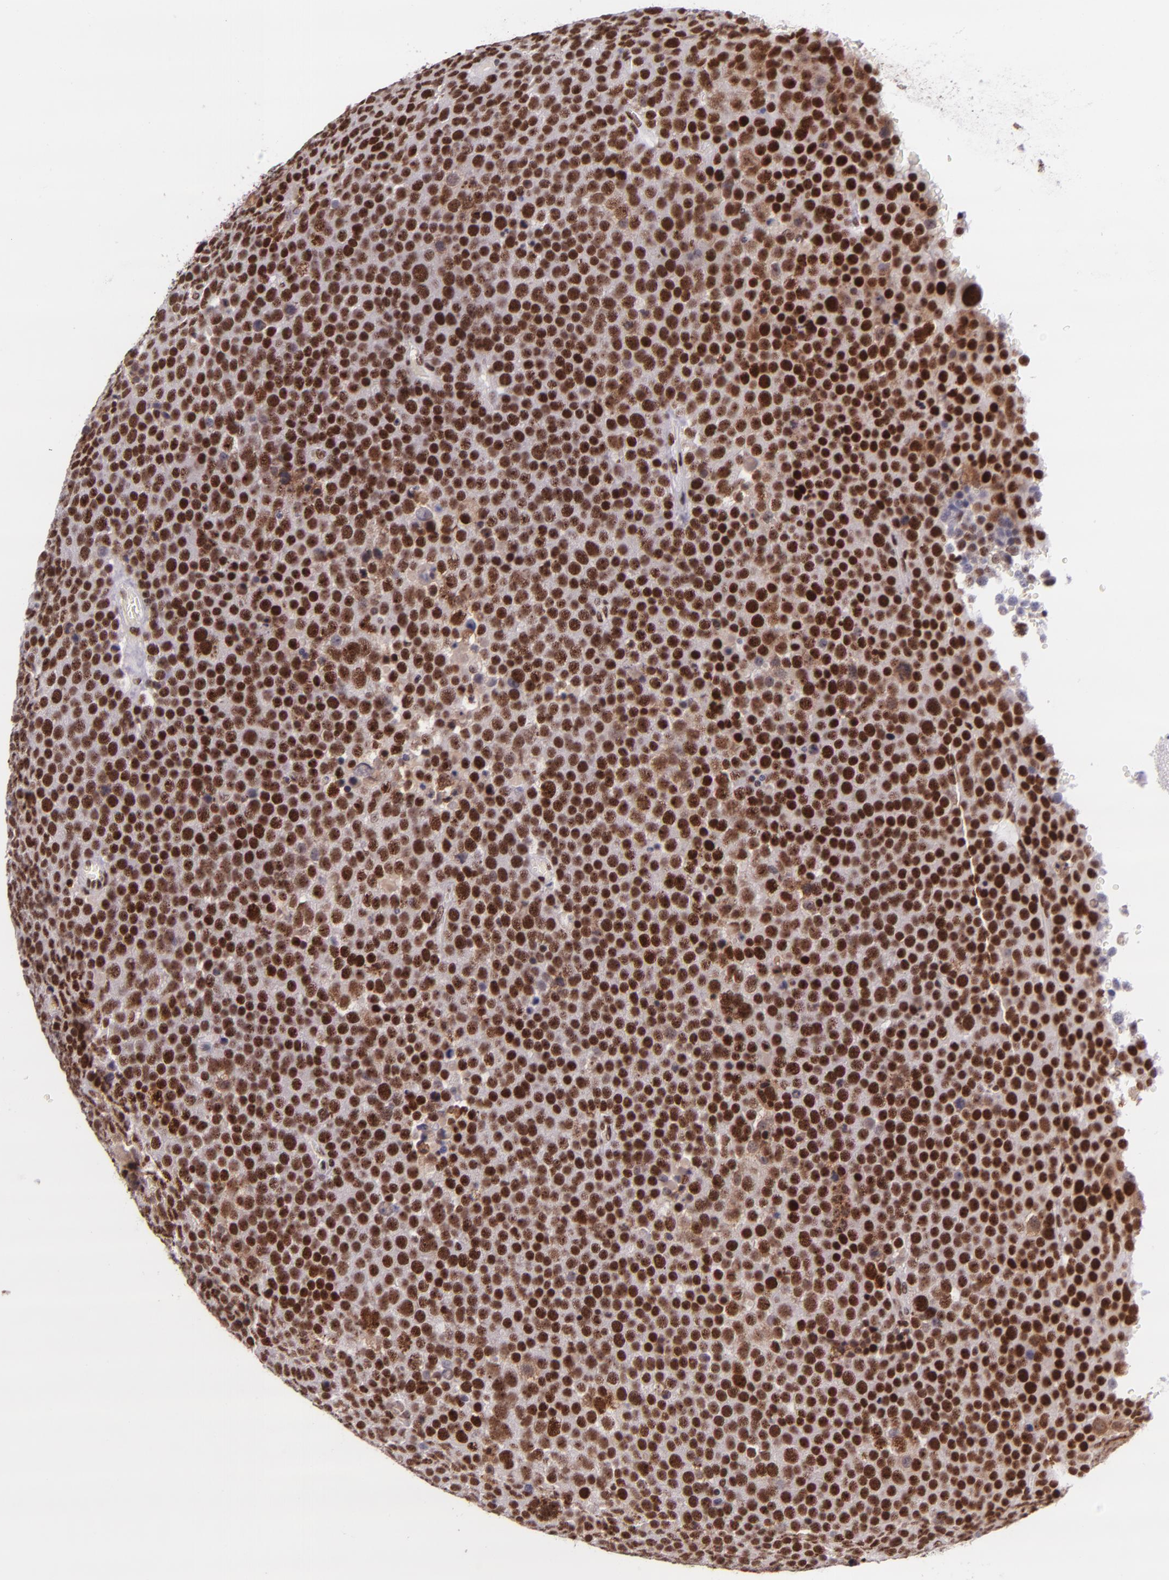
{"staining": {"intensity": "strong", "quantity": ">75%", "location": "nuclear"}, "tissue": "testis cancer", "cell_type": "Tumor cells", "image_type": "cancer", "snomed": [{"axis": "morphology", "description": "Seminoma, NOS"}, {"axis": "topography", "description": "Testis"}], "caption": "Strong nuclear positivity is appreciated in approximately >75% of tumor cells in testis cancer (seminoma).", "gene": "GPKOW", "patient": {"sex": "male", "age": 71}}